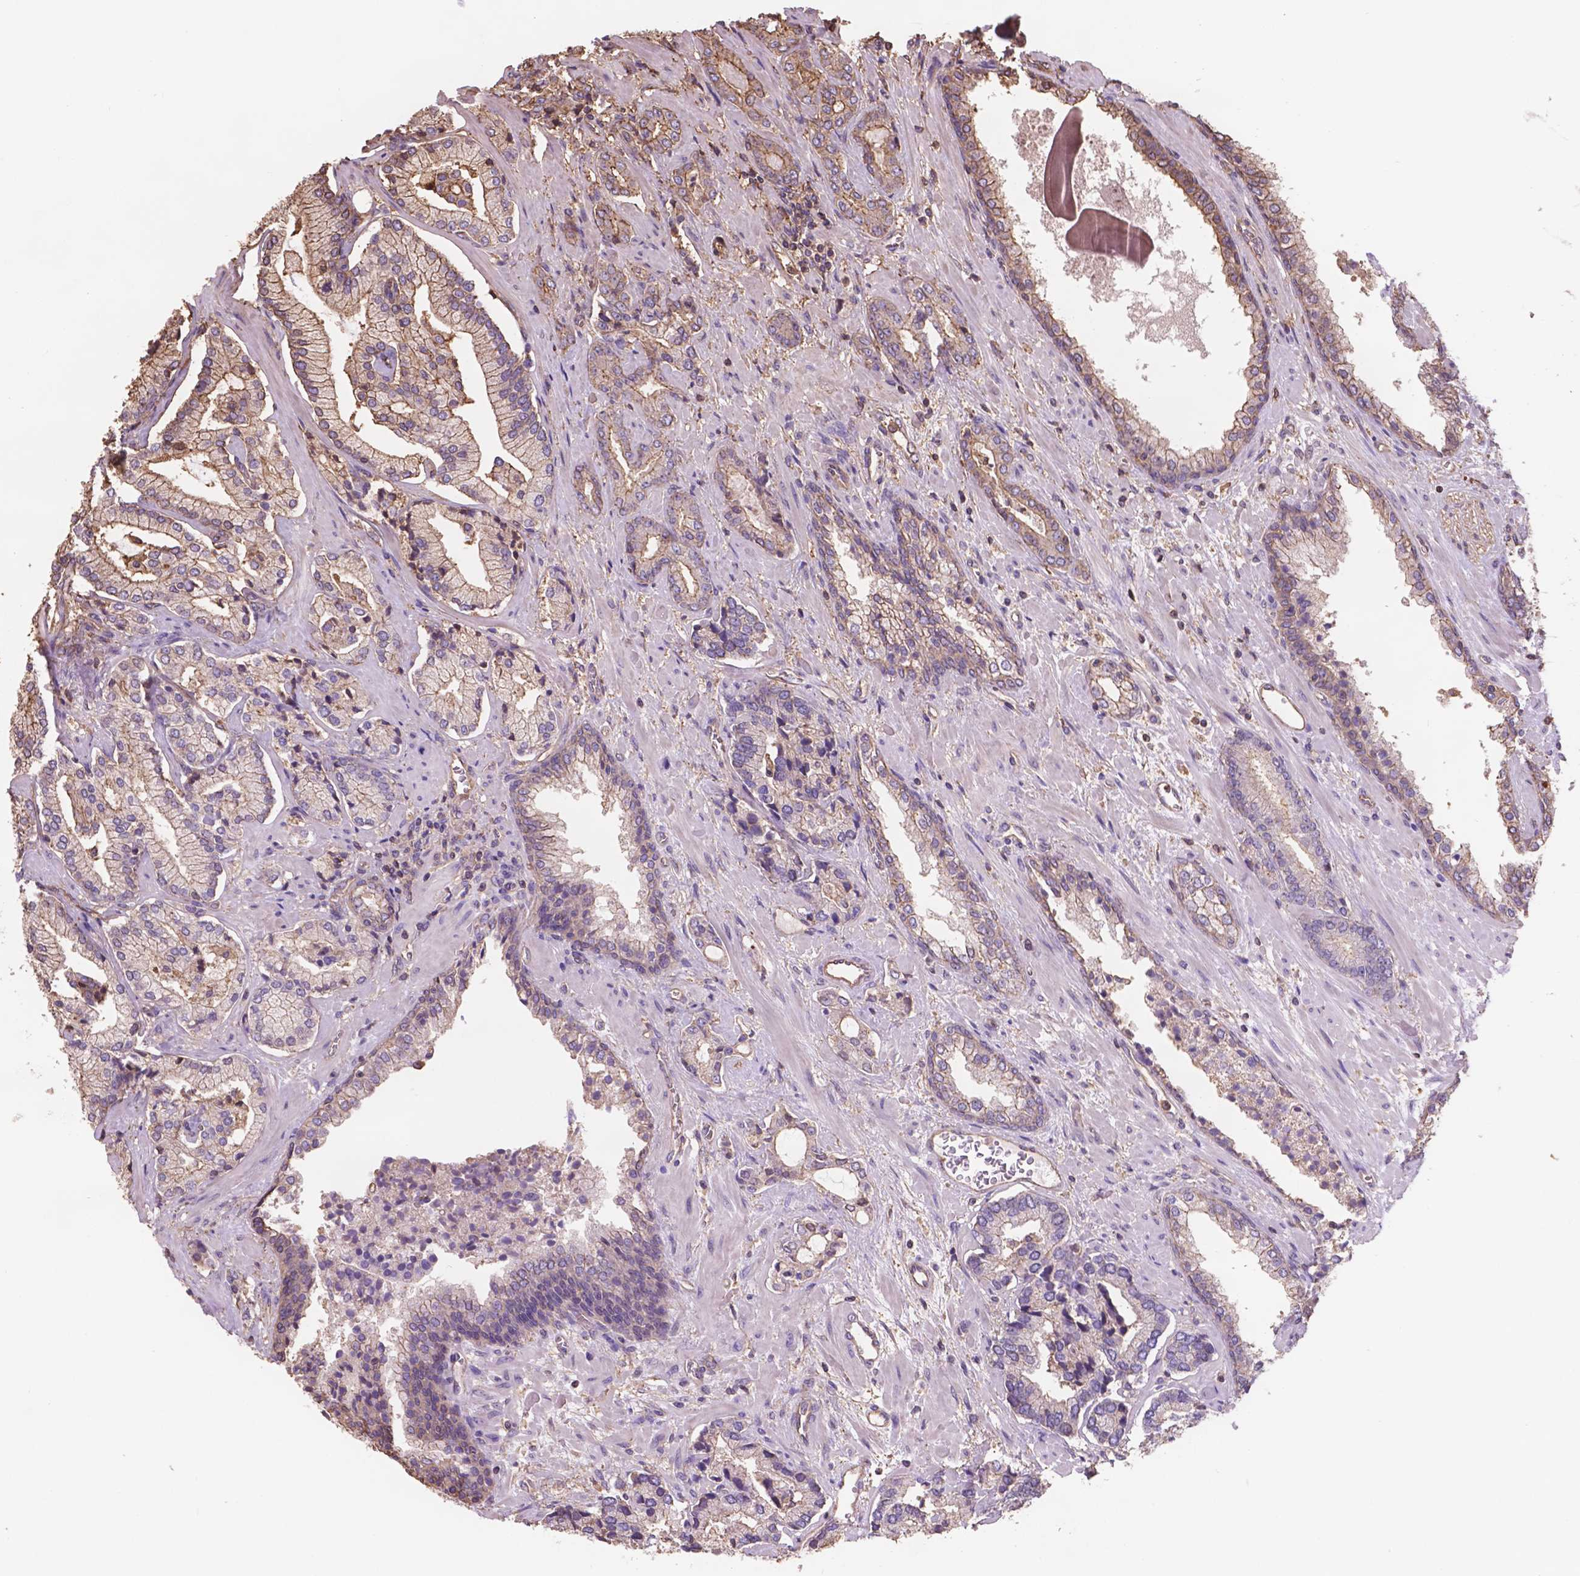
{"staining": {"intensity": "moderate", "quantity": ">75%", "location": "cytoplasmic/membranous"}, "tissue": "prostate cancer", "cell_type": "Tumor cells", "image_type": "cancer", "snomed": [{"axis": "morphology", "description": "Adenocarcinoma, Low grade"}, {"axis": "topography", "description": "Prostate"}], "caption": "Brown immunohistochemical staining in prostate cancer shows moderate cytoplasmic/membranous expression in about >75% of tumor cells.", "gene": "NIPA2", "patient": {"sex": "male", "age": 61}}